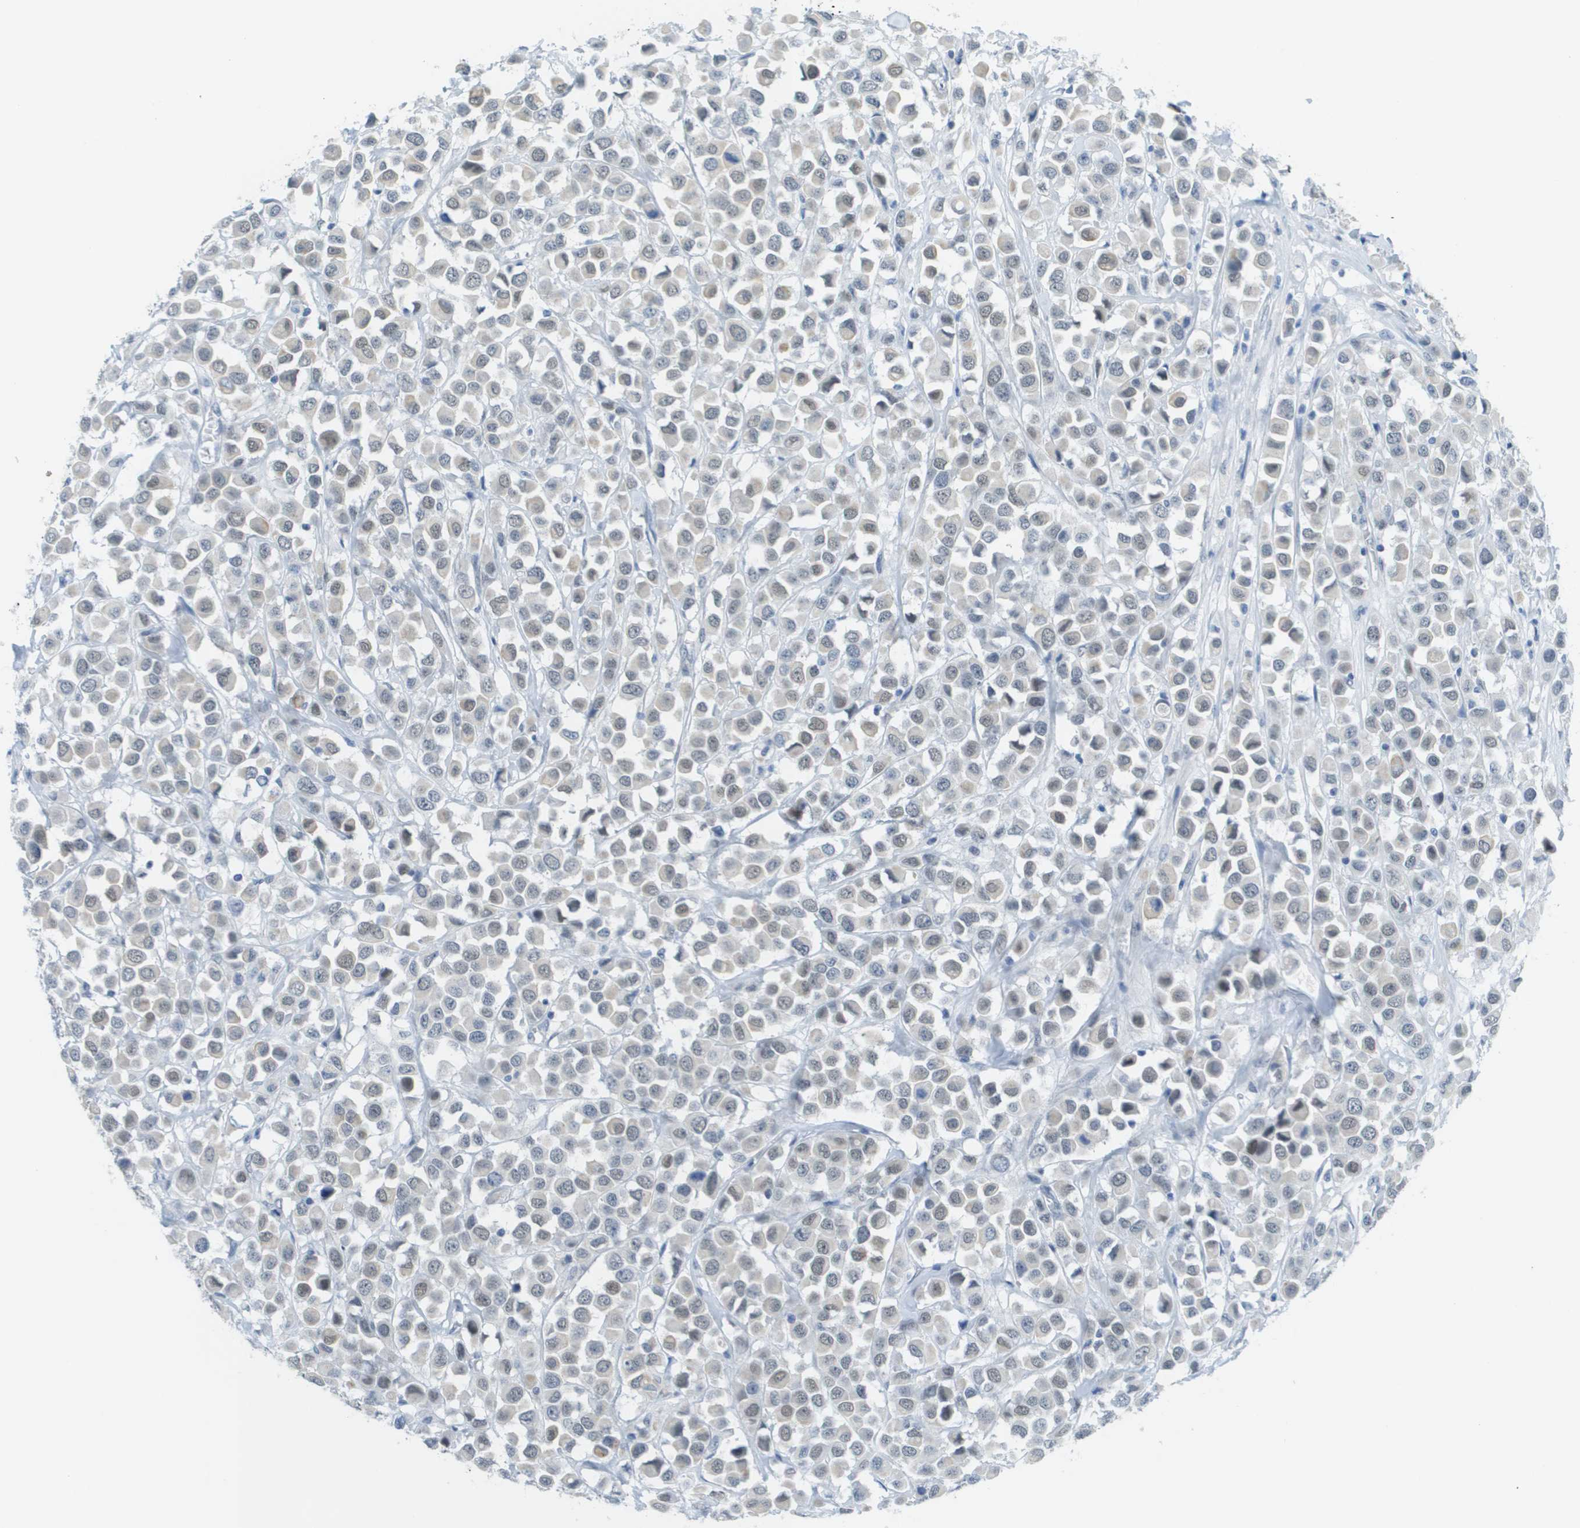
{"staining": {"intensity": "weak", "quantity": "<25%", "location": "nuclear"}, "tissue": "breast cancer", "cell_type": "Tumor cells", "image_type": "cancer", "snomed": [{"axis": "morphology", "description": "Duct carcinoma"}, {"axis": "topography", "description": "Breast"}], "caption": "Tumor cells show no significant protein staining in breast cancer (infiltrating ductal carcinoma). The staining was performed using DAB to visualize the protein expression in brown, while the nuclei were stained in blue with hematoxylin (Magnification: 20x).", "gene": "ARID1B", "patient": {"sex": "female", "age": 61}}